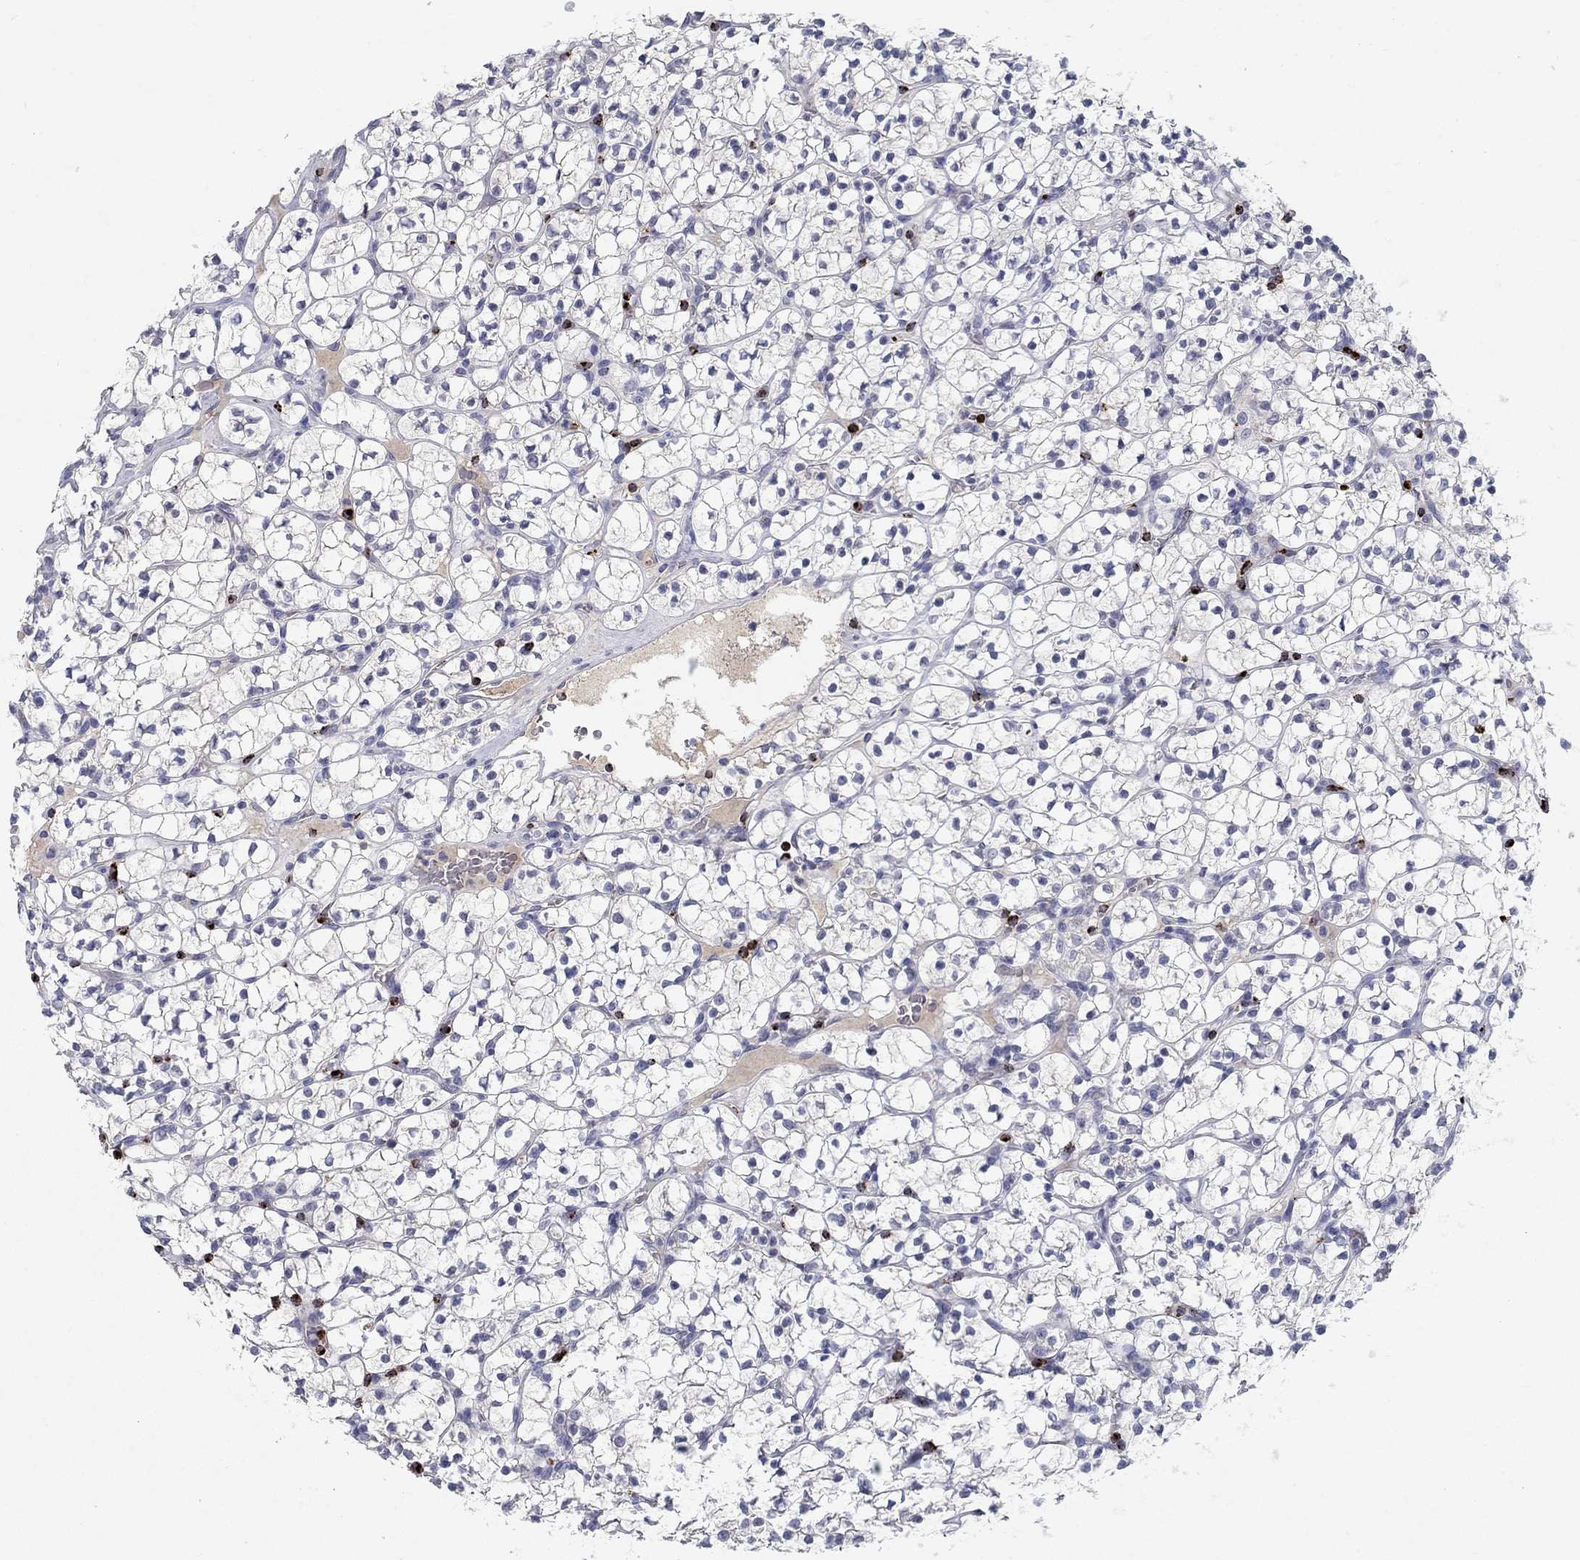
{"staining": {"intensity": "negative", "quantity": "none", "location": "none"}, "tissue": "renal cancer", "cell_type": "Tumor cells", "image_type": "cancer", "snomed": [{"axis": "morphology", "description": "Adenocarcinoma, NOS"}, {"axis": "topography", "description": "Kidney"}], "caption": "Tumor cells are negative for protein expression in human adenocarcinoma (renal). (Stains: DAB (3,3'-diaminobenzidine) immunohistochemistry (IHC) with hematoxylin counter stain, Microscopy: brightfield microscopy at high magnification).", "gene": "GZMA", "patient": {"sex": "female", "age": 89}}